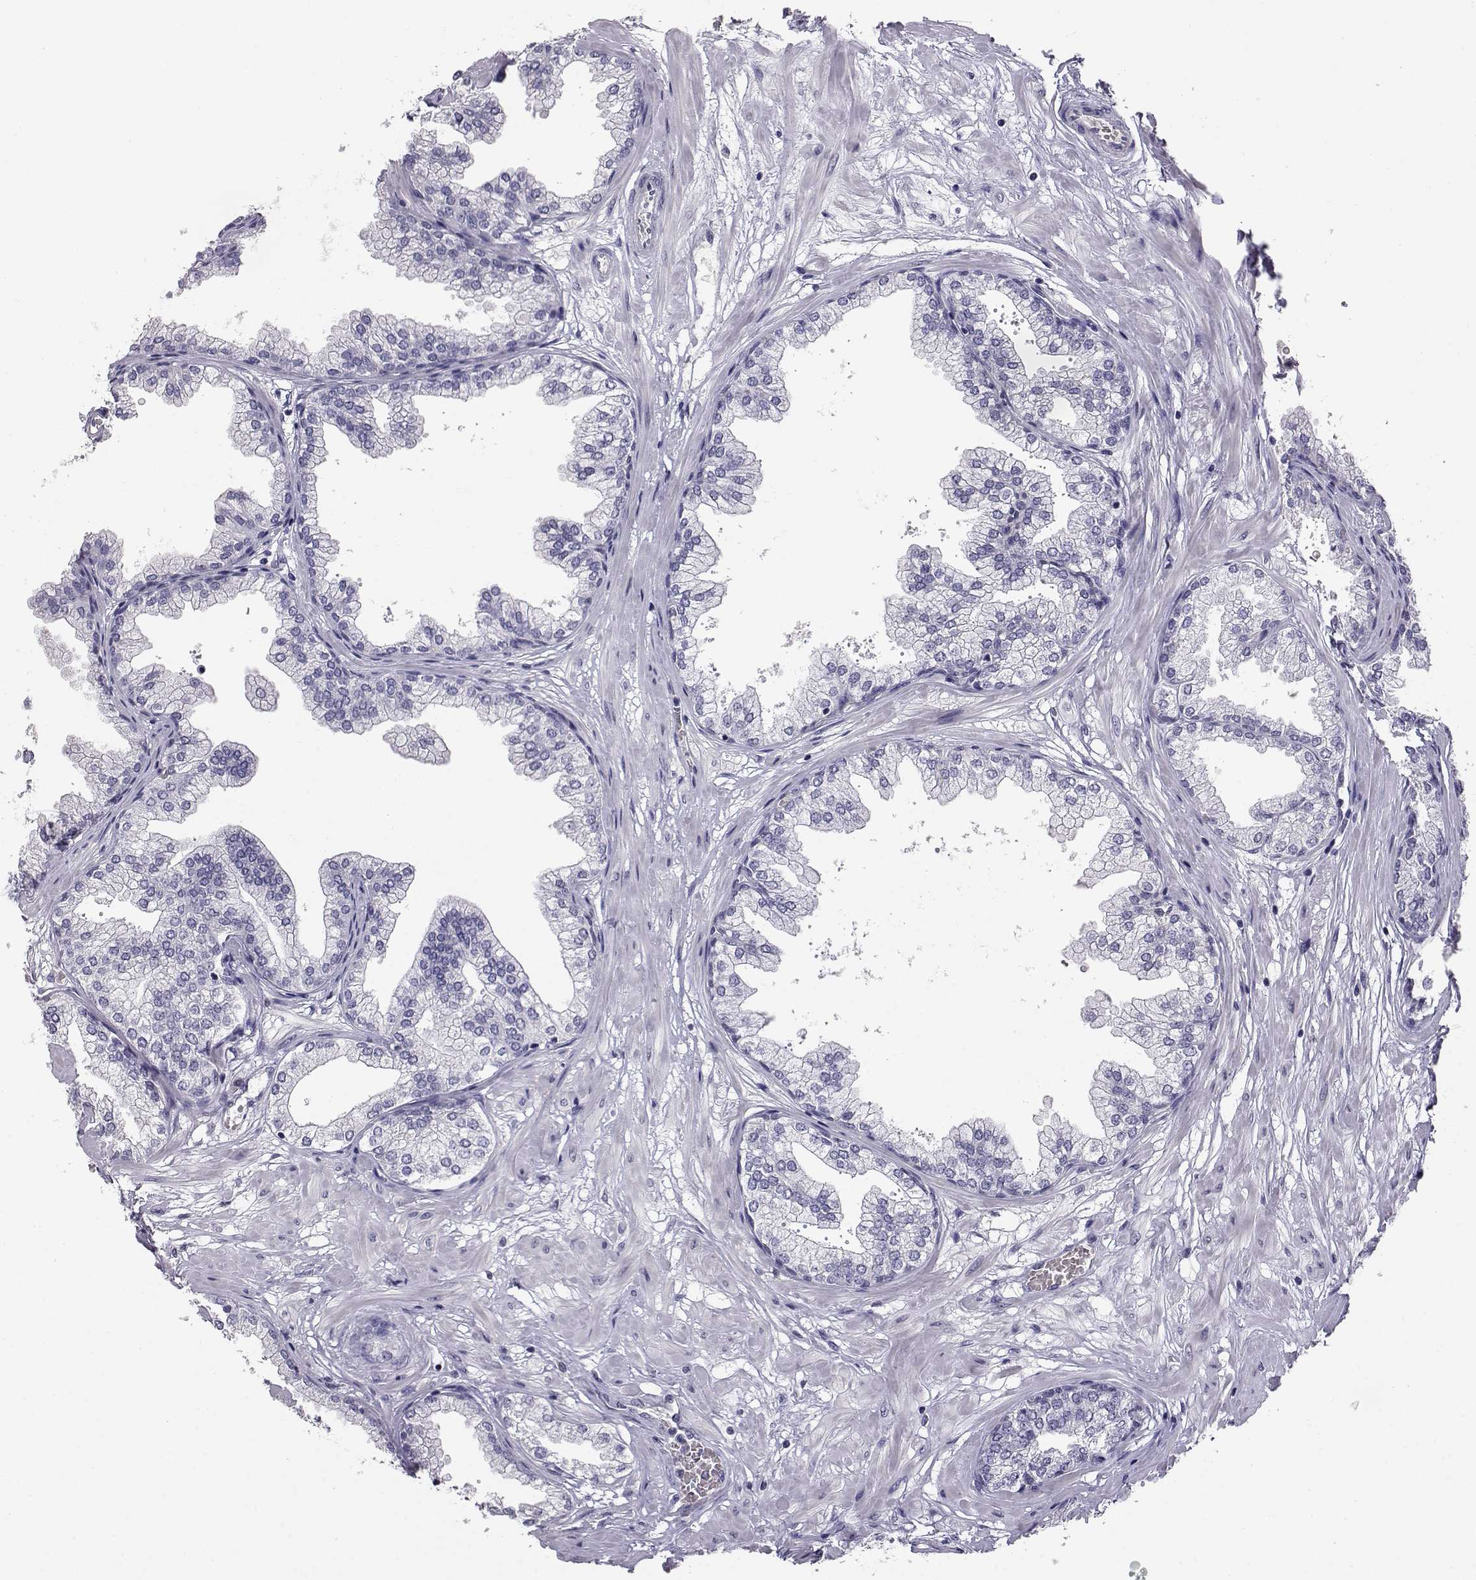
{"staining": {"intensity": "negative", "quantity": "none", "location": "none"}, "tissue": "prostate", "cell_type": "Glandular cells", "image_type": "normal", "snomed": [{"axis": "morphology", "description": "Normal tissue, NOS"}, {"axis": "topography", "description": "Prostate"}], "caption": "Photomicrograph shows no protein expression in glandular cells of benign prostate.", "gene": "AKR1B1", "patient": {"sex": "male", "age": 37}}